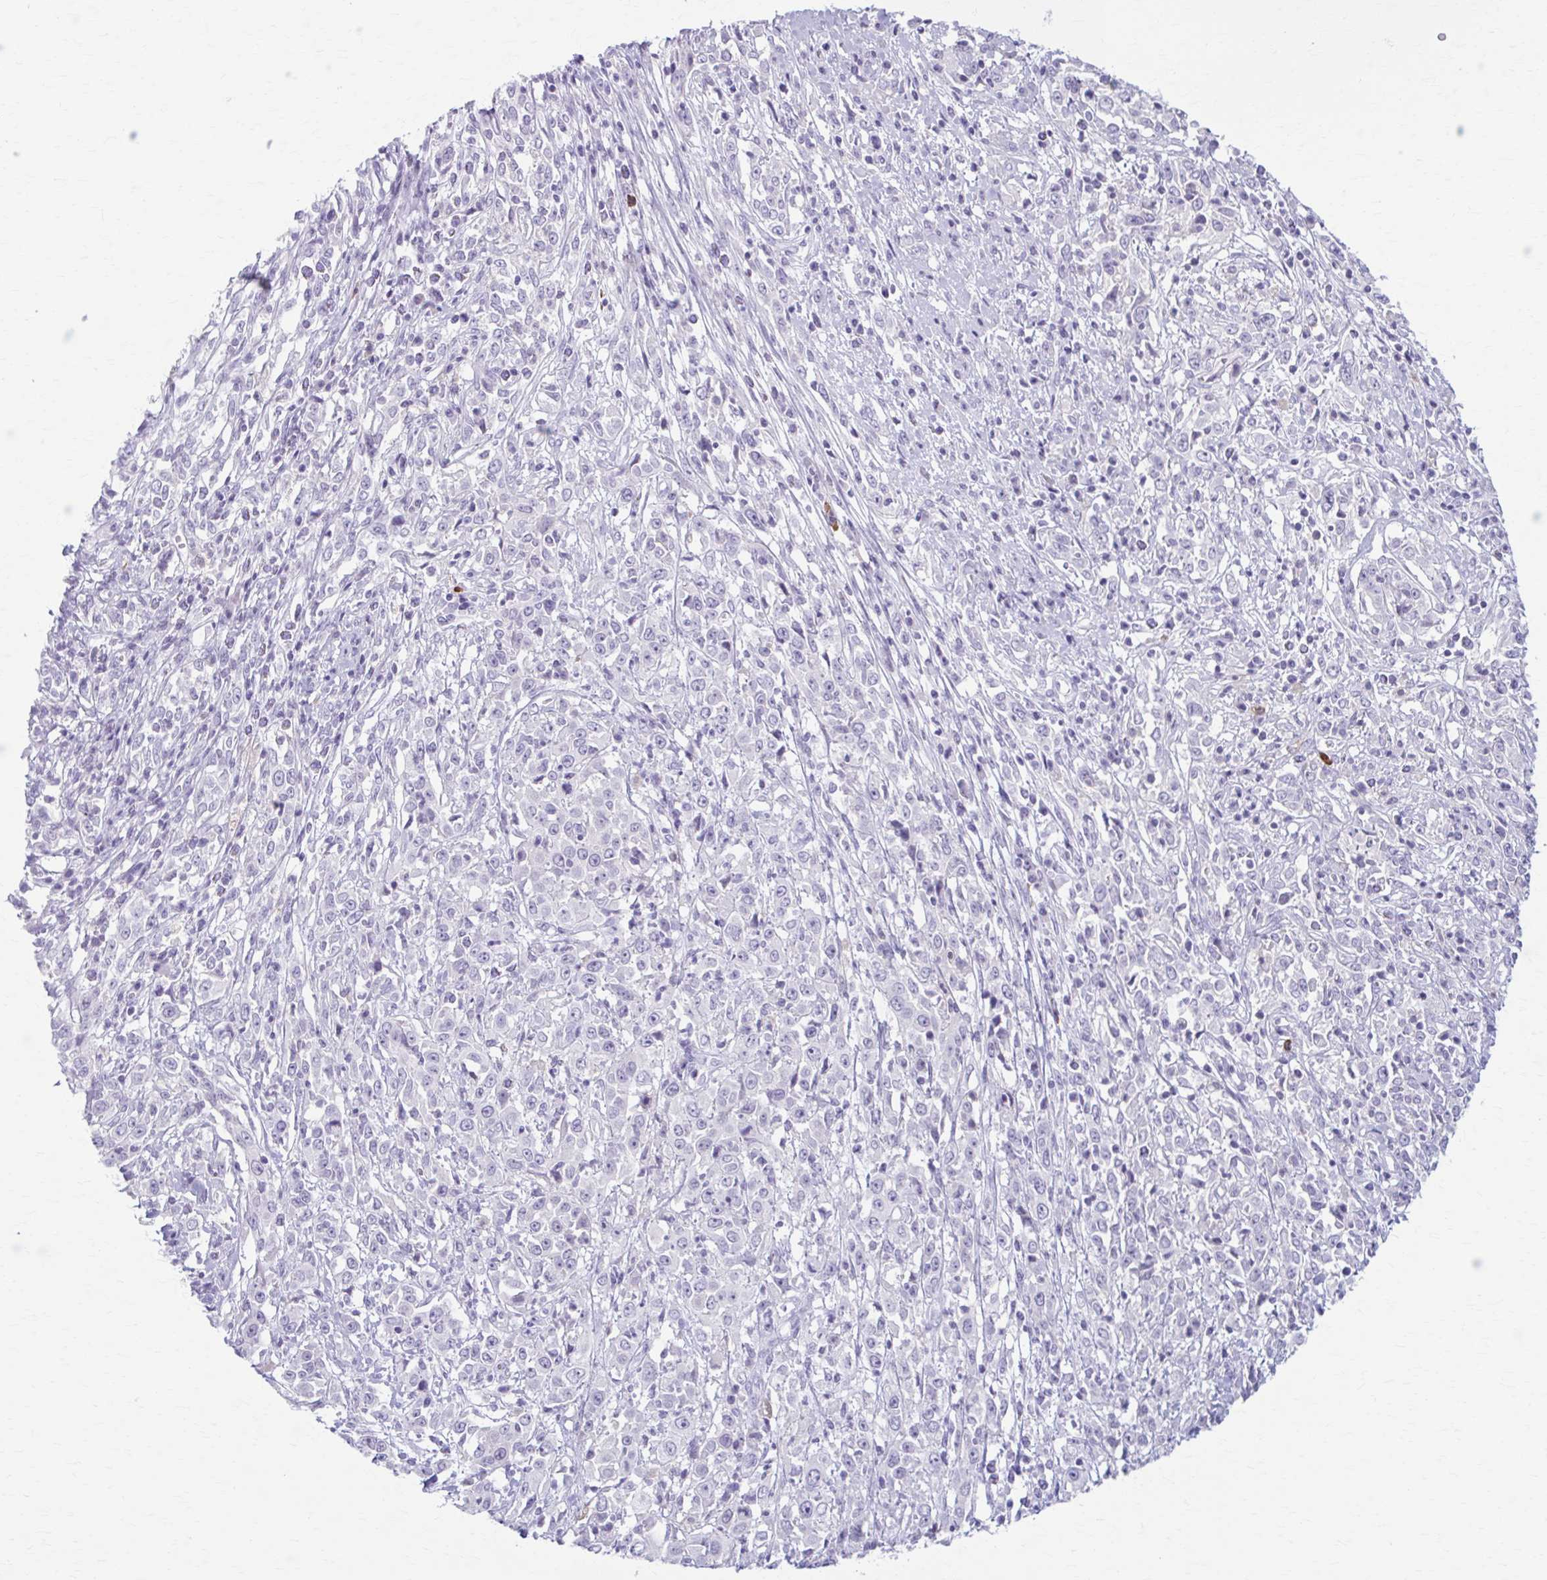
{"staining": {"intensity": "negative", "quantity": "none", "location": "none"}, "tissue": "cervical cancer", "cell_type": "Tumor cells", "image_type": "cancer", "snomed": [{"axis": "morphology", "description": "Adenocarcinoma, NOS"}, {"axis": "topography", "description": "Cervix"}], "caption": "Micrograph shows no protein expression in tumor cells of adenocarcinoma (cervical) tissue. (Stains: DAB immunohistochemistry with hematoxylin counter stain, Microscopy: brightfield microscopy at high magnification).", "gene": "LDLRAP1", "patient": {"sex": "female", "age": 40}}